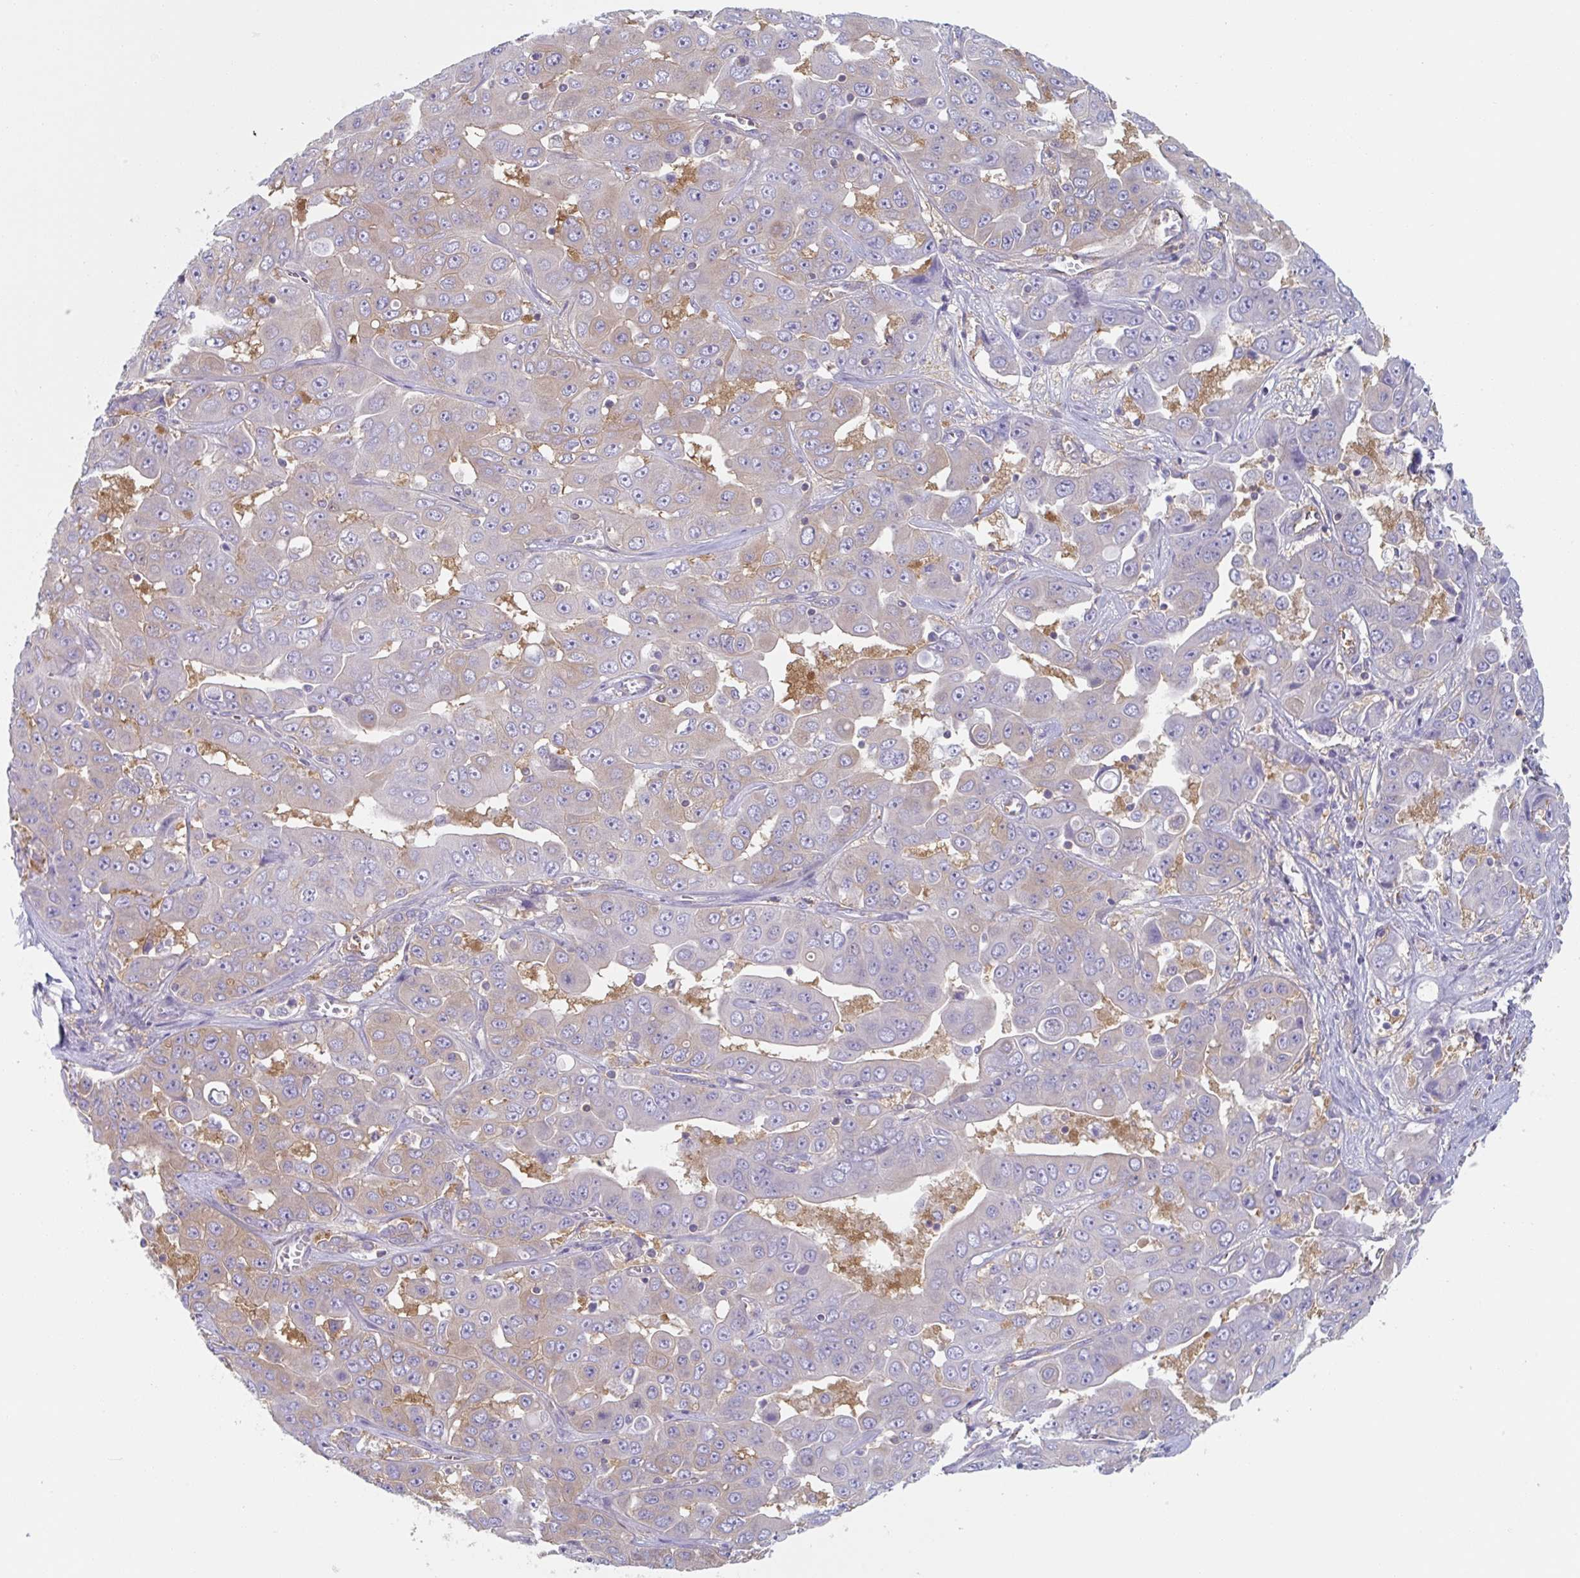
{"staining": {"intensity": "negative", "quantity": "none", "location": "none"}, "tissue": "liver cancer", "cell_type": "Tumor cells", "image_type": "cancer", "snomed": [{"axis": "morphology", "description": "Cholangiocarcinoma"}, {"axis": "topography", "description": "Liver"}], "caption": "Human liver cancer (cholangiocarcinoma) stained for a protein using immunohistochemistry (IHC) displays no staining in tumor cells.", "gene": "AMPD2", "patient": {"sex": "female", "age": 52}}